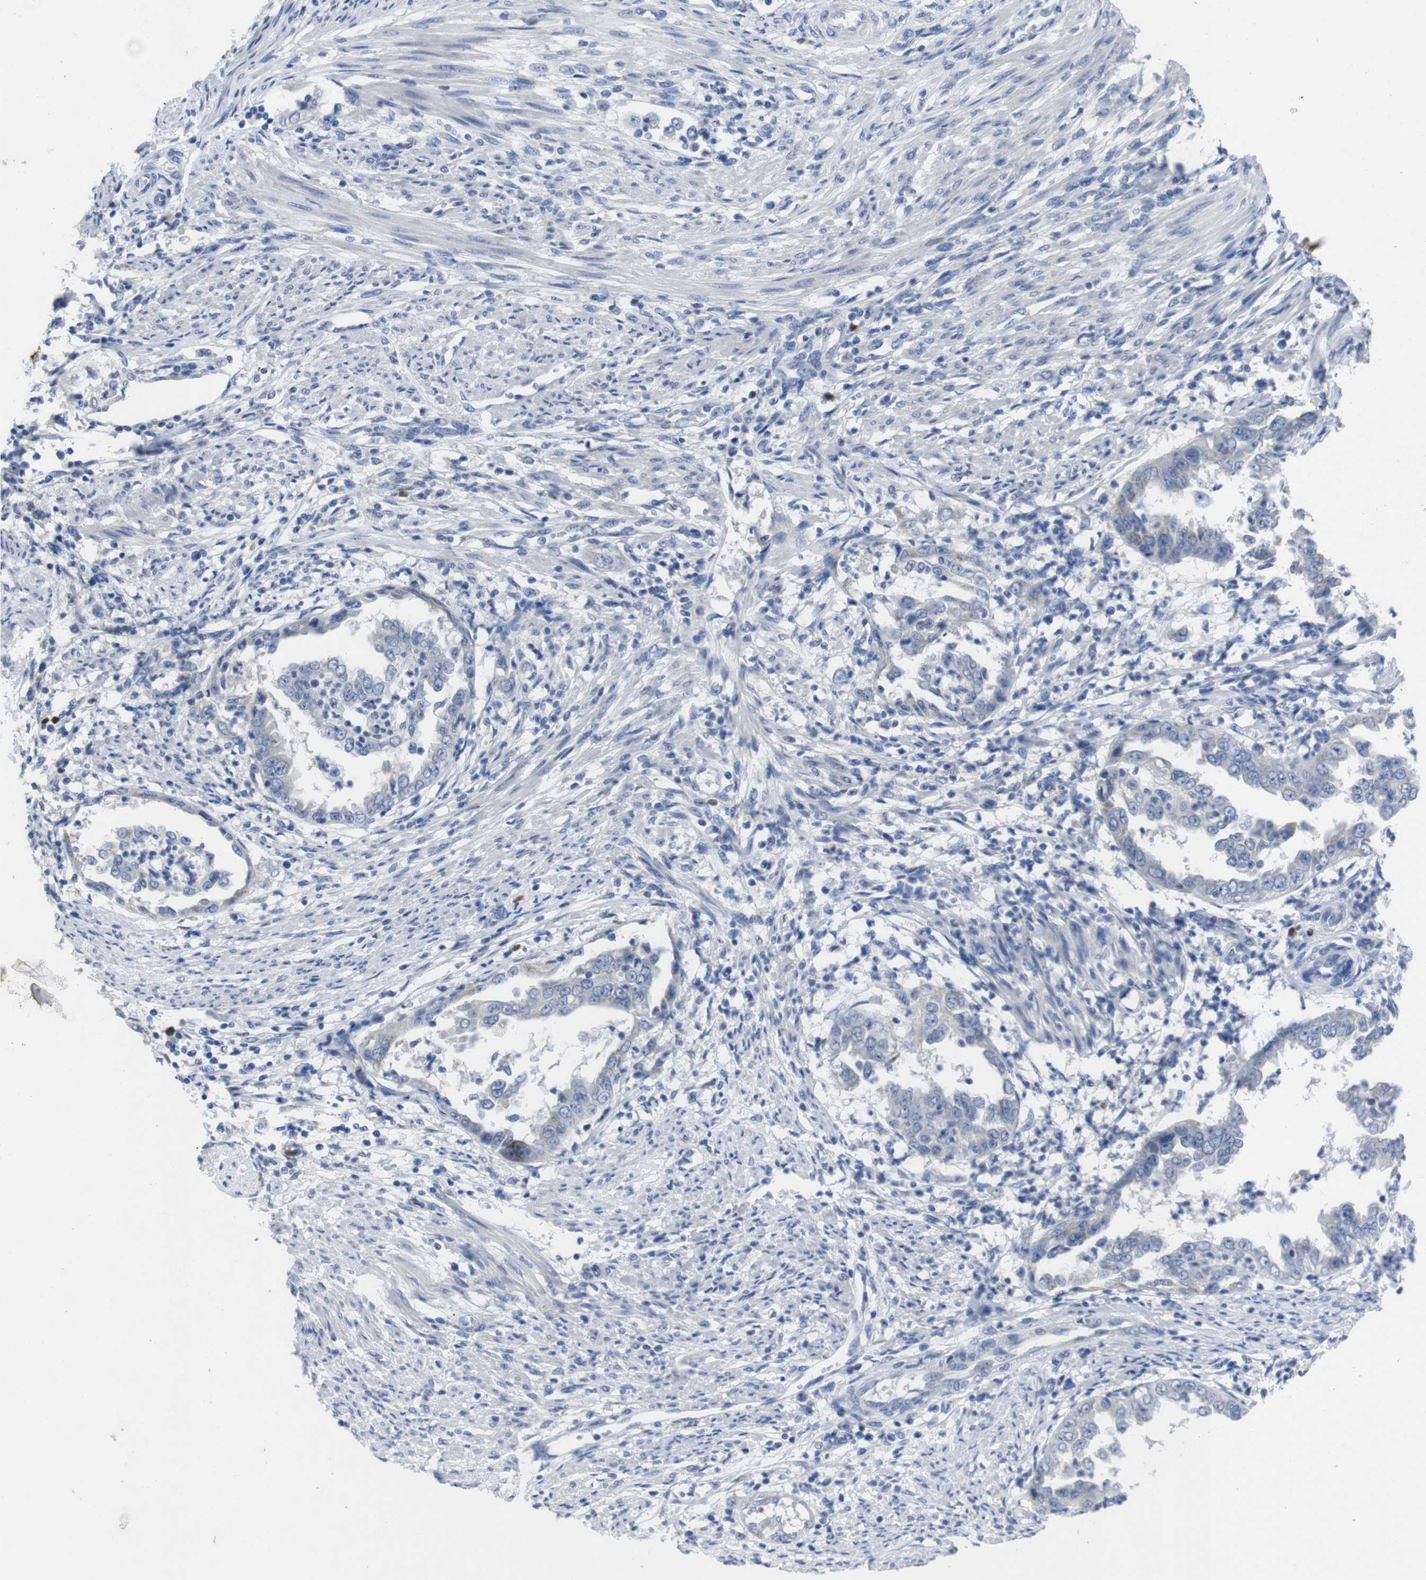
{"staining": {"intensity": "negative", "quantity": "none", "location": "none"}, "tissue": "endometrial cancer", "cell_type": "Tumor cells", "image_type": "cancer", "snomed": [{"axis": "morphology", "description": "Adenocarcinoma, NOS"}, {"axis": "topography", "description": "Endometrium"}], "caption": "High power microscopy micrograph of an immunohistochemistry image of adenocarcinoma (endometrial), revealing no significant expression in tumor cells.", "gene": "IRF4", "patient": {"sex": "female", "age": 85}}